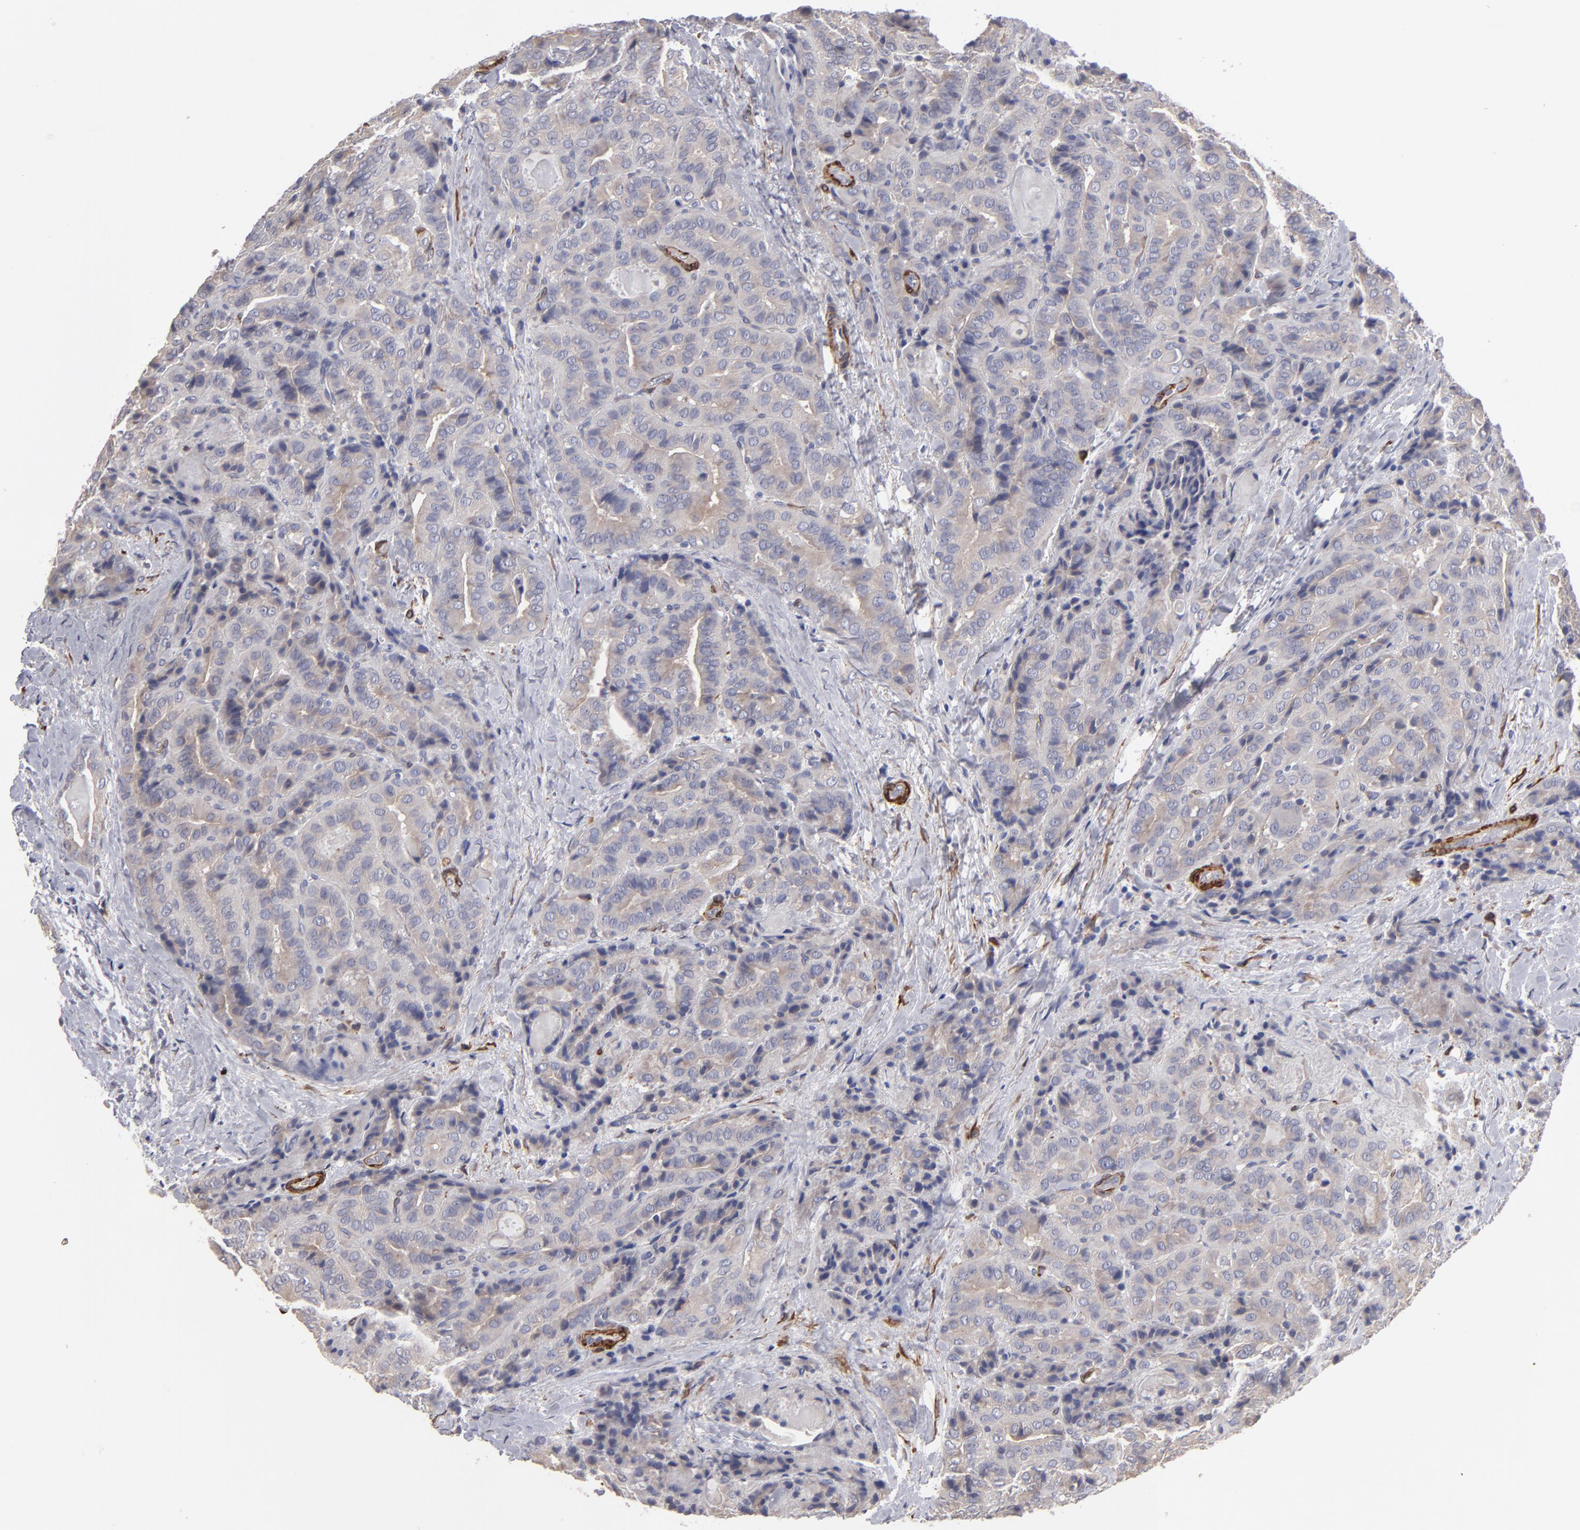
{"staining": {"intensity": "weak", "quantity": "25%-75%", "location": "cytoplasmic/membranous"}, "tissue": "thyroid cancer", "cell_type": "Tumor cells", "image_type": "cancer", "snomed": [{"axis": "morphology", "description": "Papillary adenocarcinoma, NOS"}, {"axis": "topography", "description": "Thyroid gland"}], "caption": "A high-resolution photomicrograph shows immunohistochemistry staining of papillary adenocarcinoma (thyroid), which shows weak cytoplasmic/membranous staining in approximately 25%-75% of tumor cells.", "gene": "SLMAP", "patient": {"sex": "female", "age": 71}}